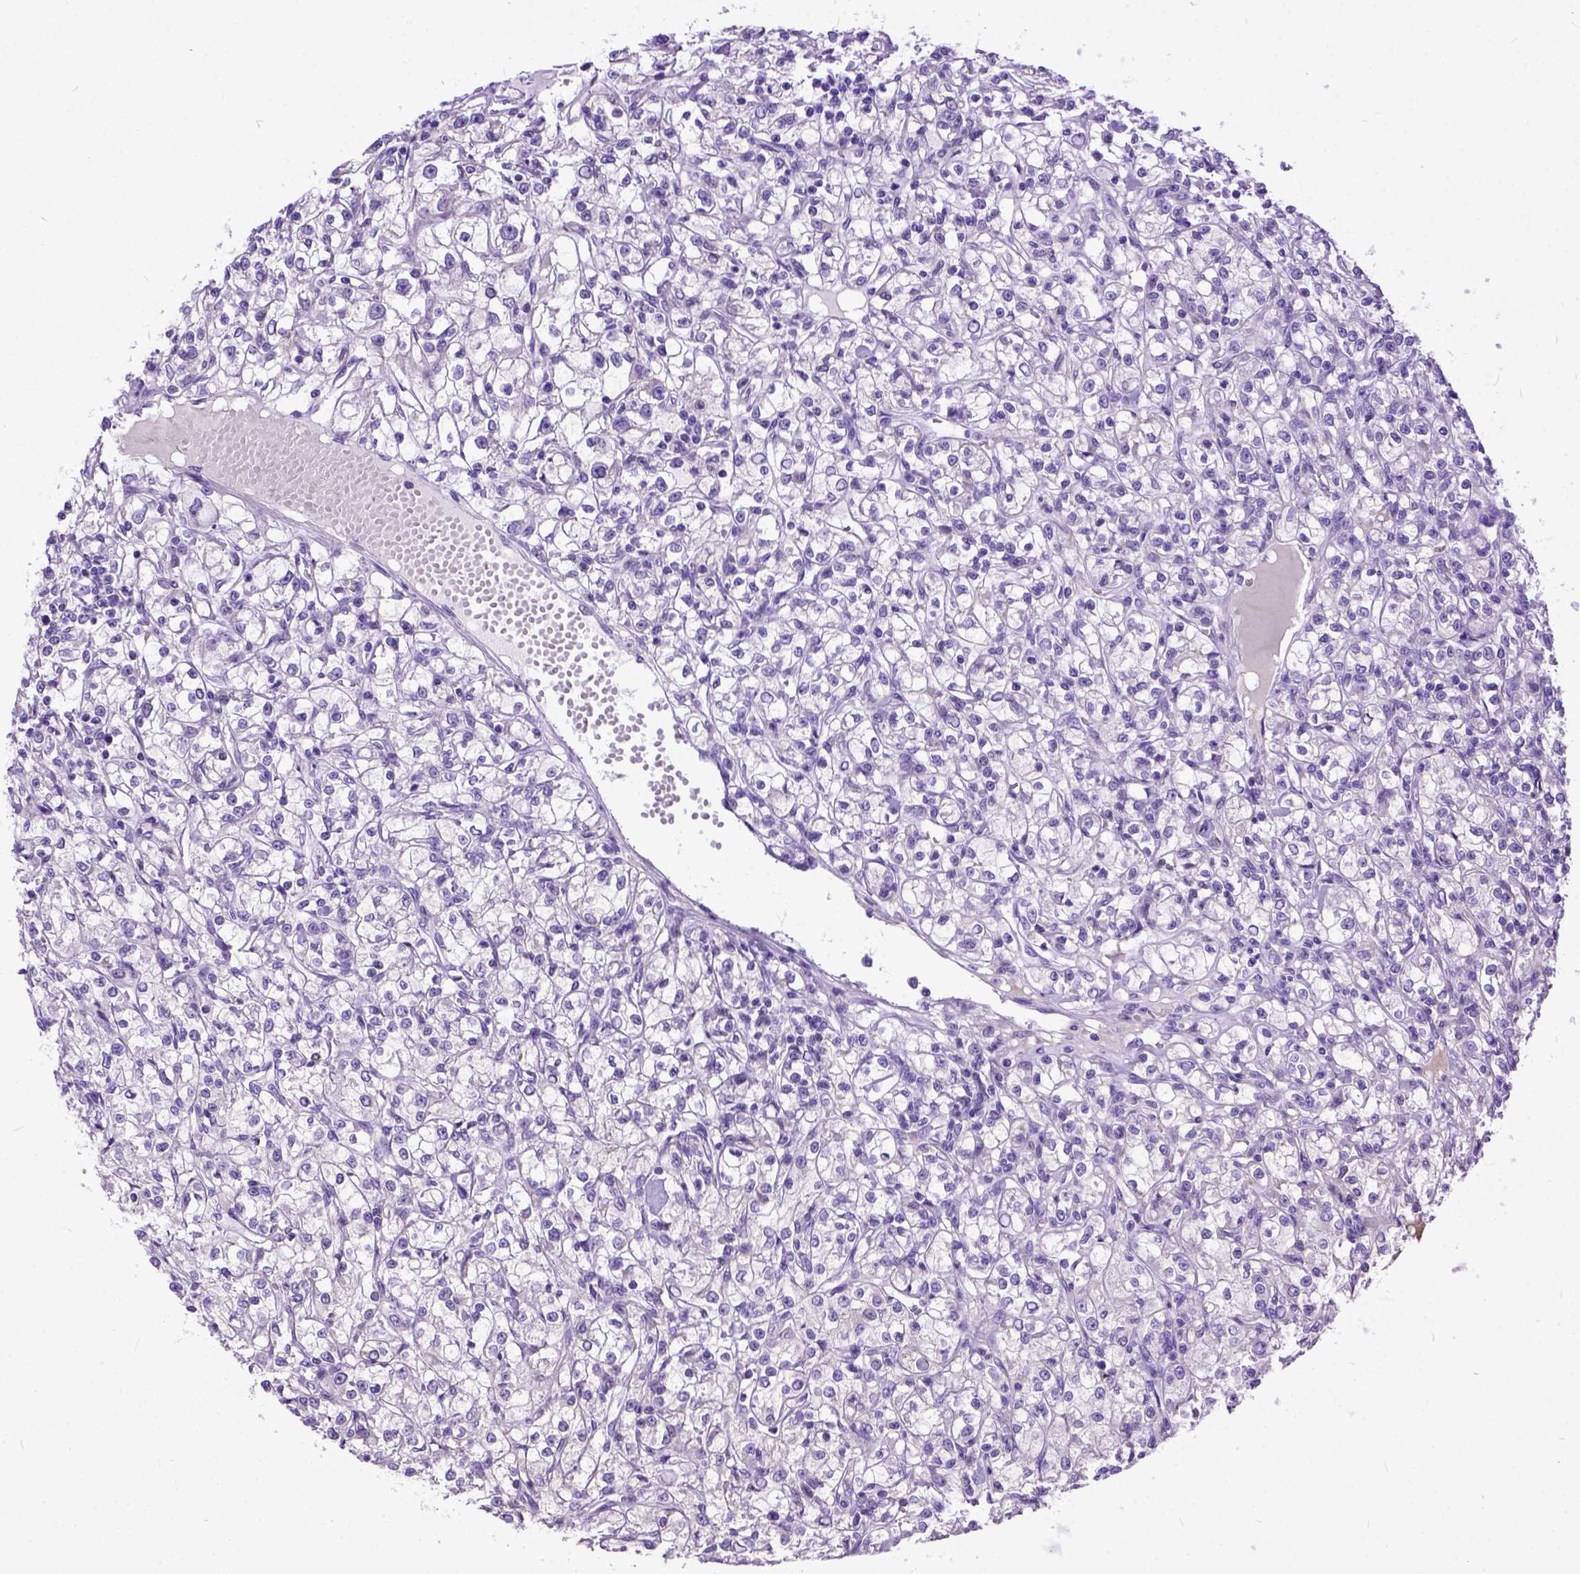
{"staining": {"intensity": "negative", "quantity": "none", "location": "none"}, "tissue": "renal cancer", "cell_type": "Tumor cells", "image_type": "cancer", "snomed": [{"axis": "morphology", "description": "Adenocarcinoma, NOS"}, {"axis": "topography", "description": "Kidney"}], "caption": "Protein analysis of renal cancer (adenocarcinoma) exhibits no significant positivity in tumor cells.", "gene": "CRB1", "patient": {"sex": "female", "age": 59}}